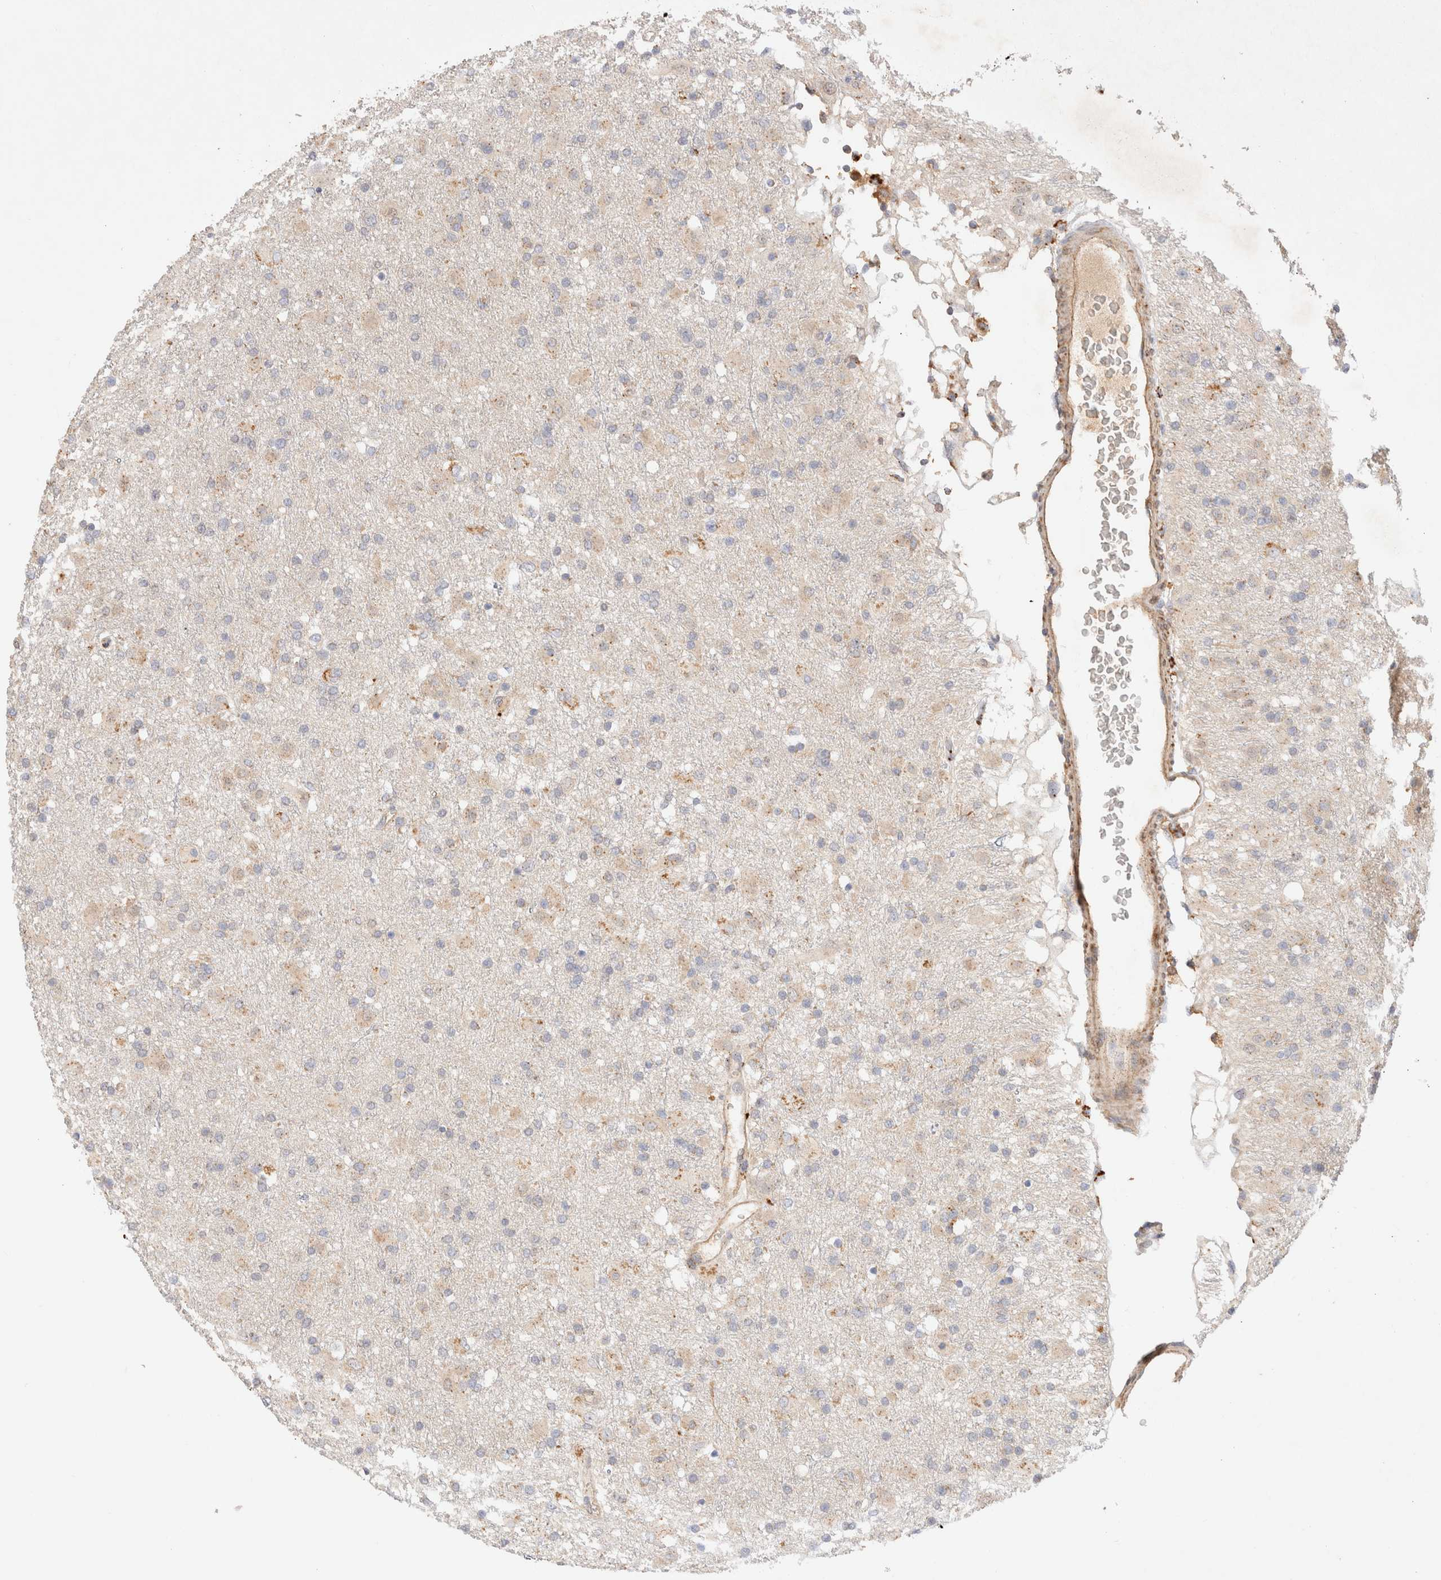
{"staining": {"intensity": "weak", "quantity": "<25%", "location": "cytoplasmic/membranous"}, "tissue": "glioma", "cell_type": "Tumor cells", "image_type": "cancer", "snomed": [{"axis": "morphology", "description": "Glioma, malignant, Low grade"}, {"axis": "topography", "description": "Brain"}], "caption": "This is a photomicrograph of IHC staining of glioma, which shows no expression in tumor cells.", "gene": "RABEPK", "patient": {"sex": "male", "age": 65}}